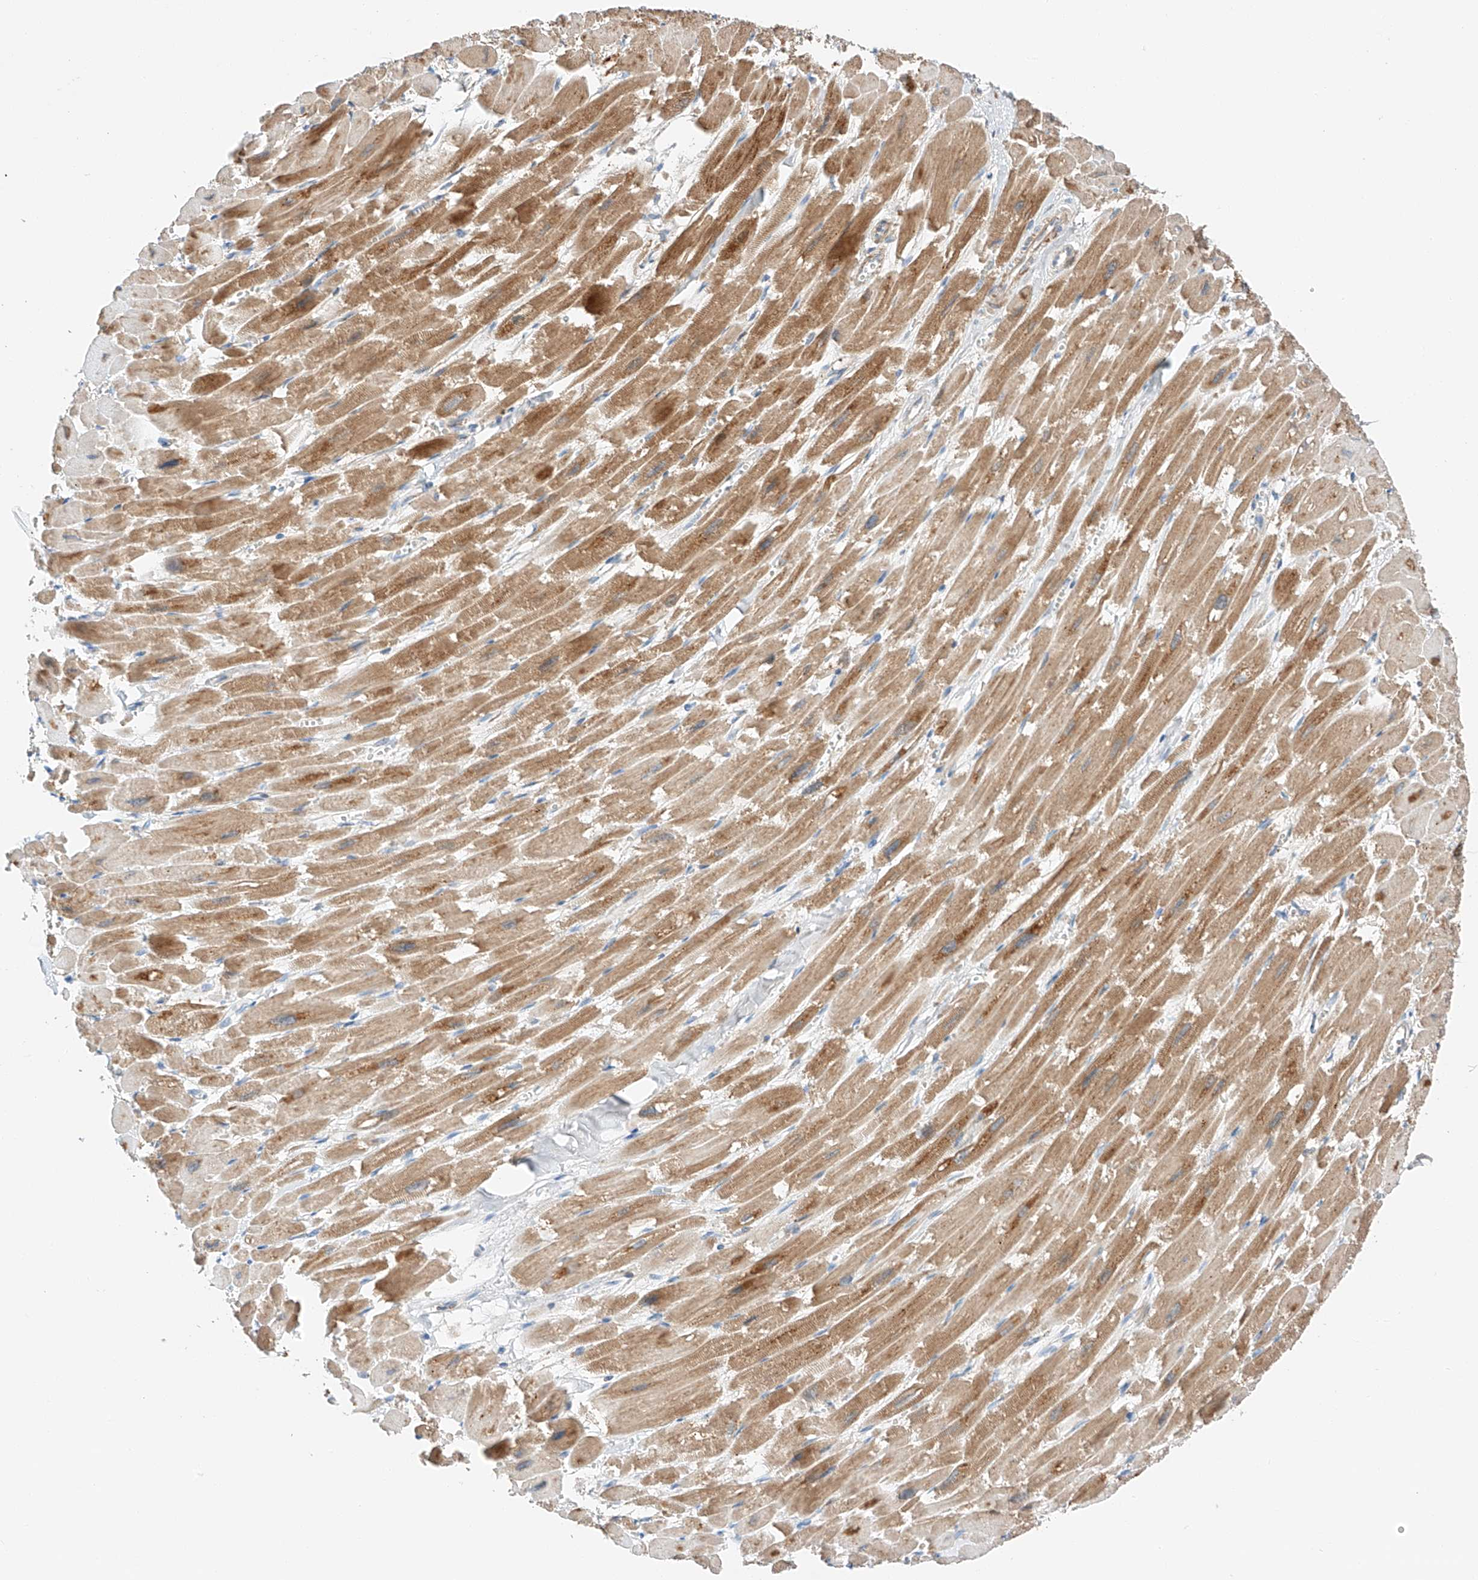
{"staining": {"intensity": "moderate", "quantity": ">75%", "location": "cytoplasmic/membranous"}, "tissue": "heart muscle", "cell_type": "Cardiomyocytes", "image_type": "normal", "snomed": [{"axis": "morphology", "description": "Normal tissue, NOS"}, {"axis": "topography", "description": "Heart"}], "caption": "Benign heart muscle shows moderate cytoplasmic/membranous positivity in approximately >75% of cardiomyocytes.", "gene": "RUSC1", "patient": {"sex": "male", "age": 54}}